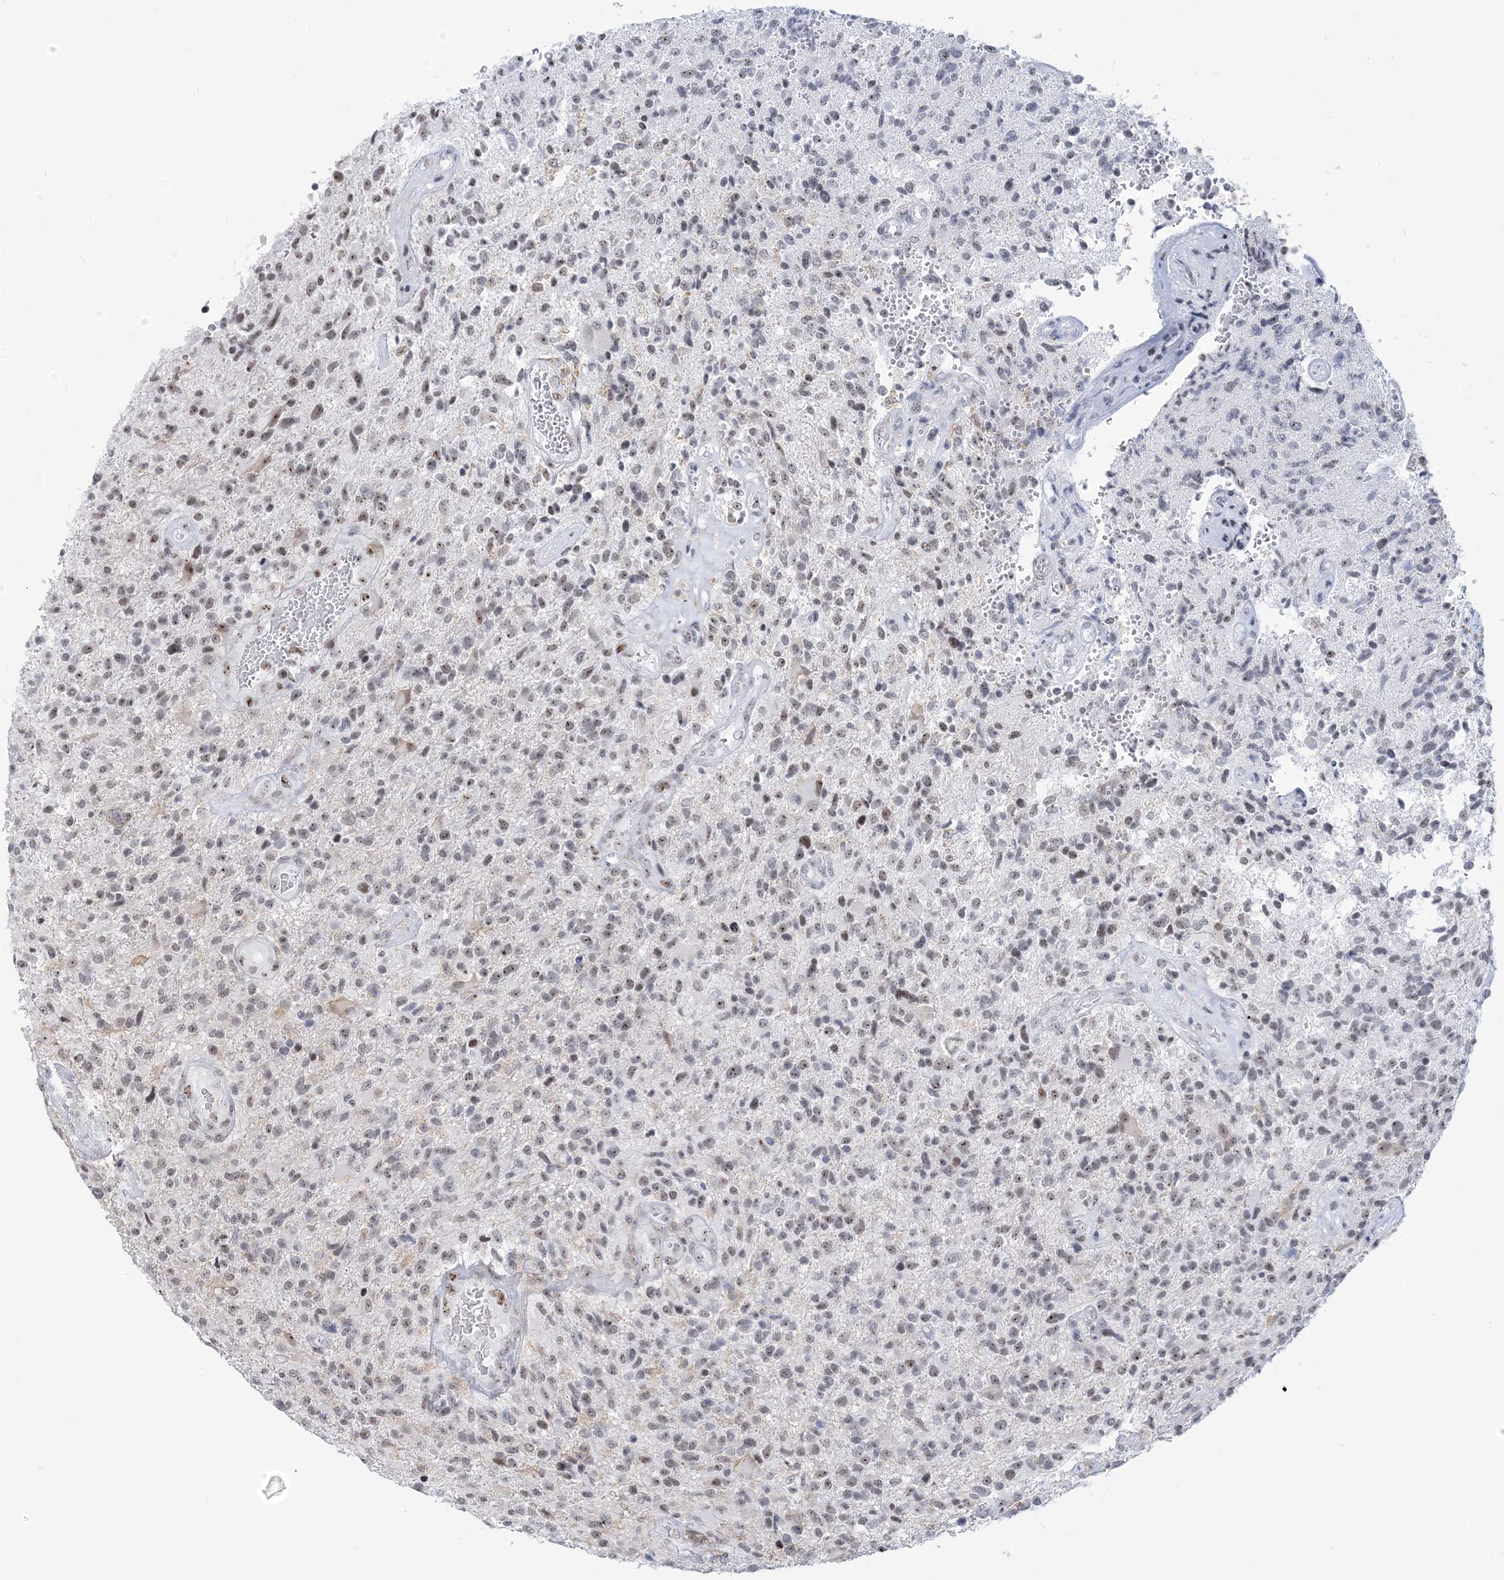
{"staining": {"intensity": "weak", "quantity": "25%-75%", "location": "nuclear"}, "tissue": "glioma", "cell_type": "Tumor cells", "image_type": "cancer", "snomed": [{"axis": "morphology", "description": "Glioma, malignant, High grade"}, {"axis": "topography", "description": "Brain"}], "caption": "Human high-grade glioma (malignant) stained for a protein (brown) shows weak nuclear positive positivity in about 25%-75% of tumor cells.", "gene": "DDX21", "patient": {"sex": "male", "age": 72}}